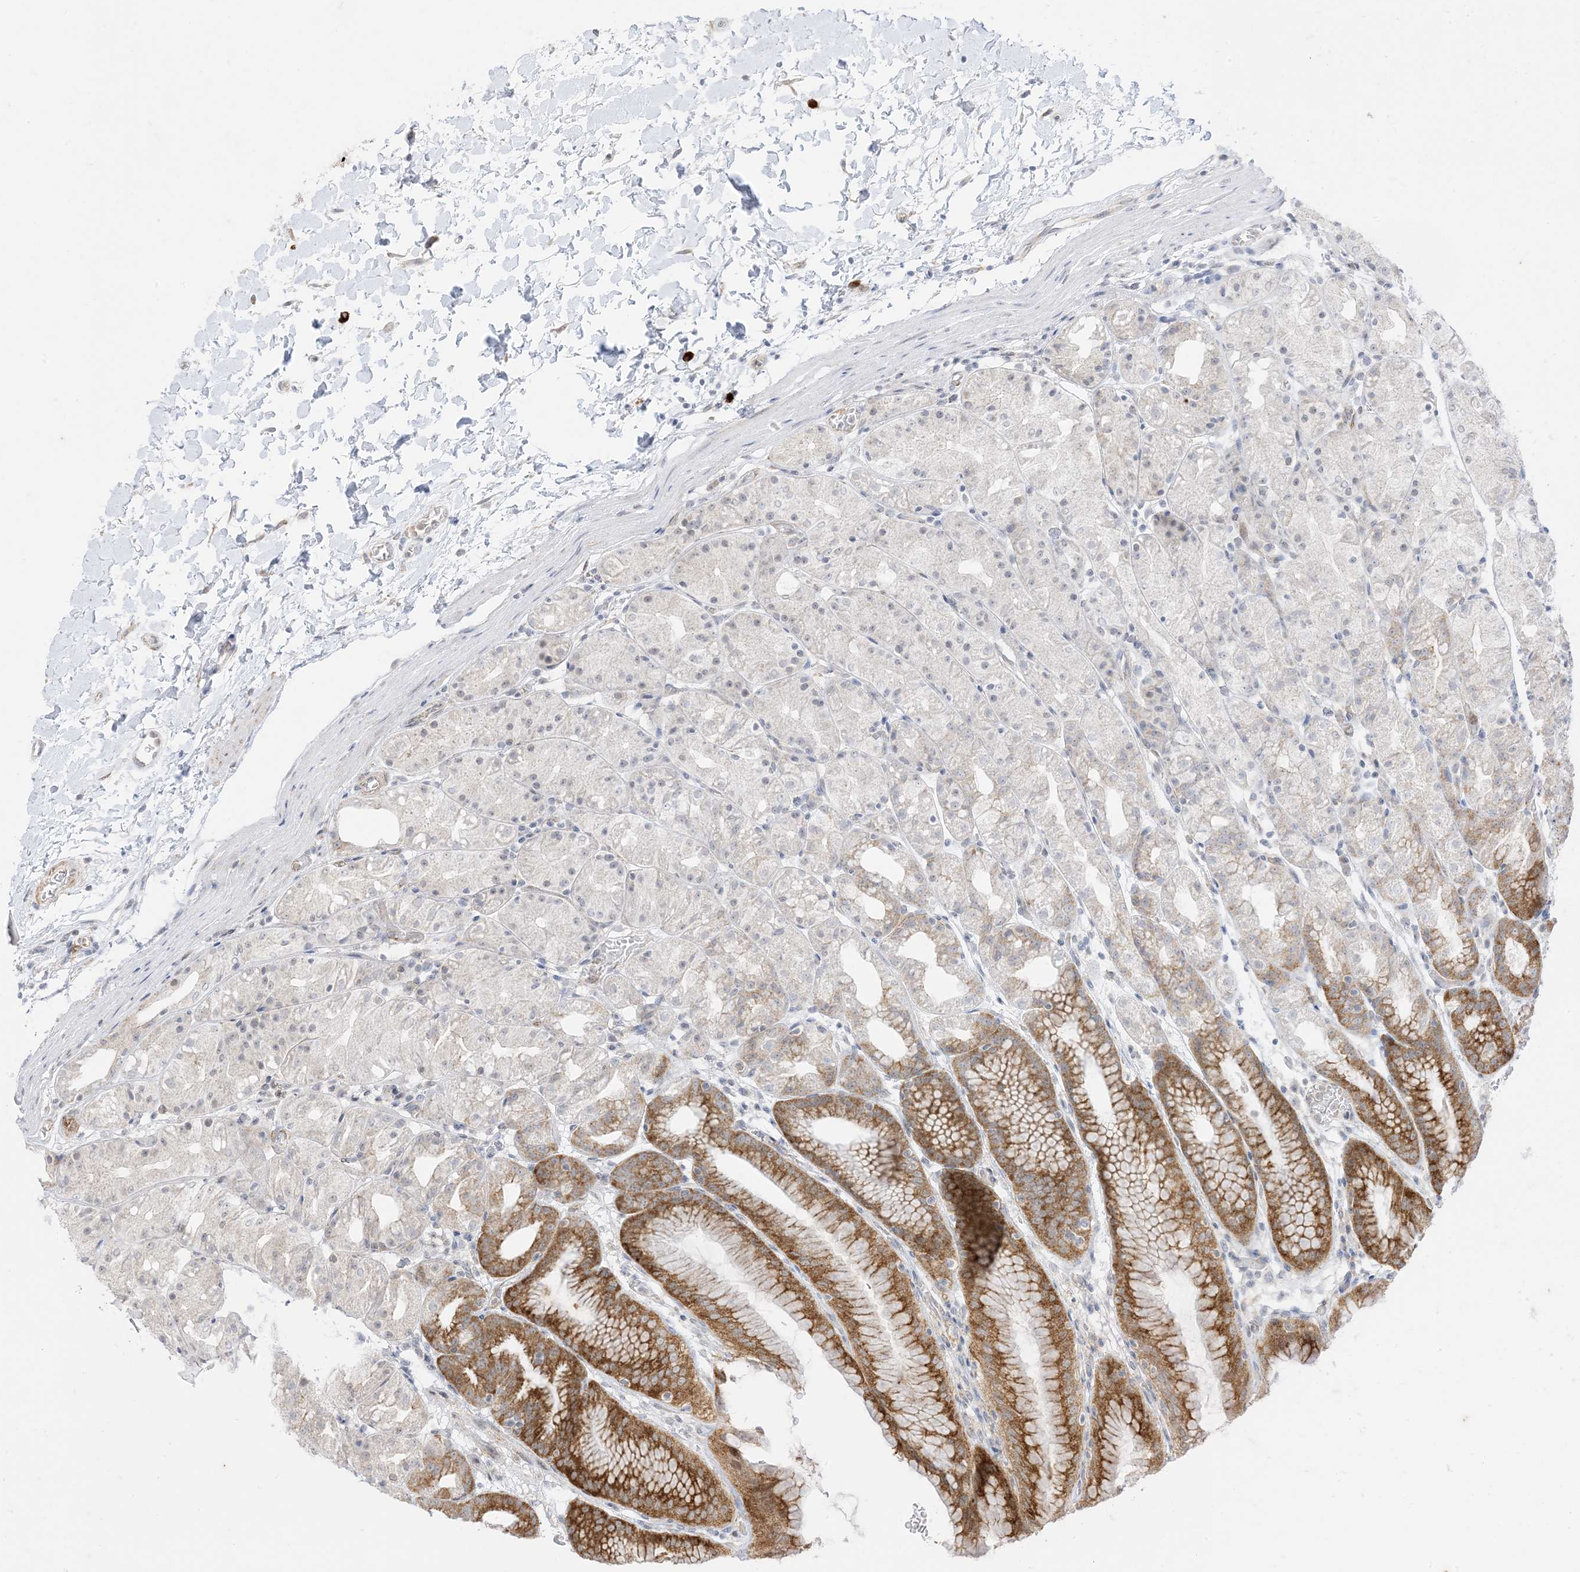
{"staining": {"intensity": "moderate", "quantity": "25%-75%", "location": "cytoplasmic/membranous"}, "tissue": "stomach", "cell_type": "Glandular cells", "image_type": "normal", "snomed": [{"axis": "morphology", "description": "Normal tissue, NOS"}, {"axis": "topography", "description": "Stomach, upper"}], "caption": "Brown immunohistochemical staining in normal stomach shows moderate cytoplasmic/membranous positivity in approximately 25%-75% of glandular cells.", "gene": "RAC1", "patient": {"sex": "male", "age": 48}}